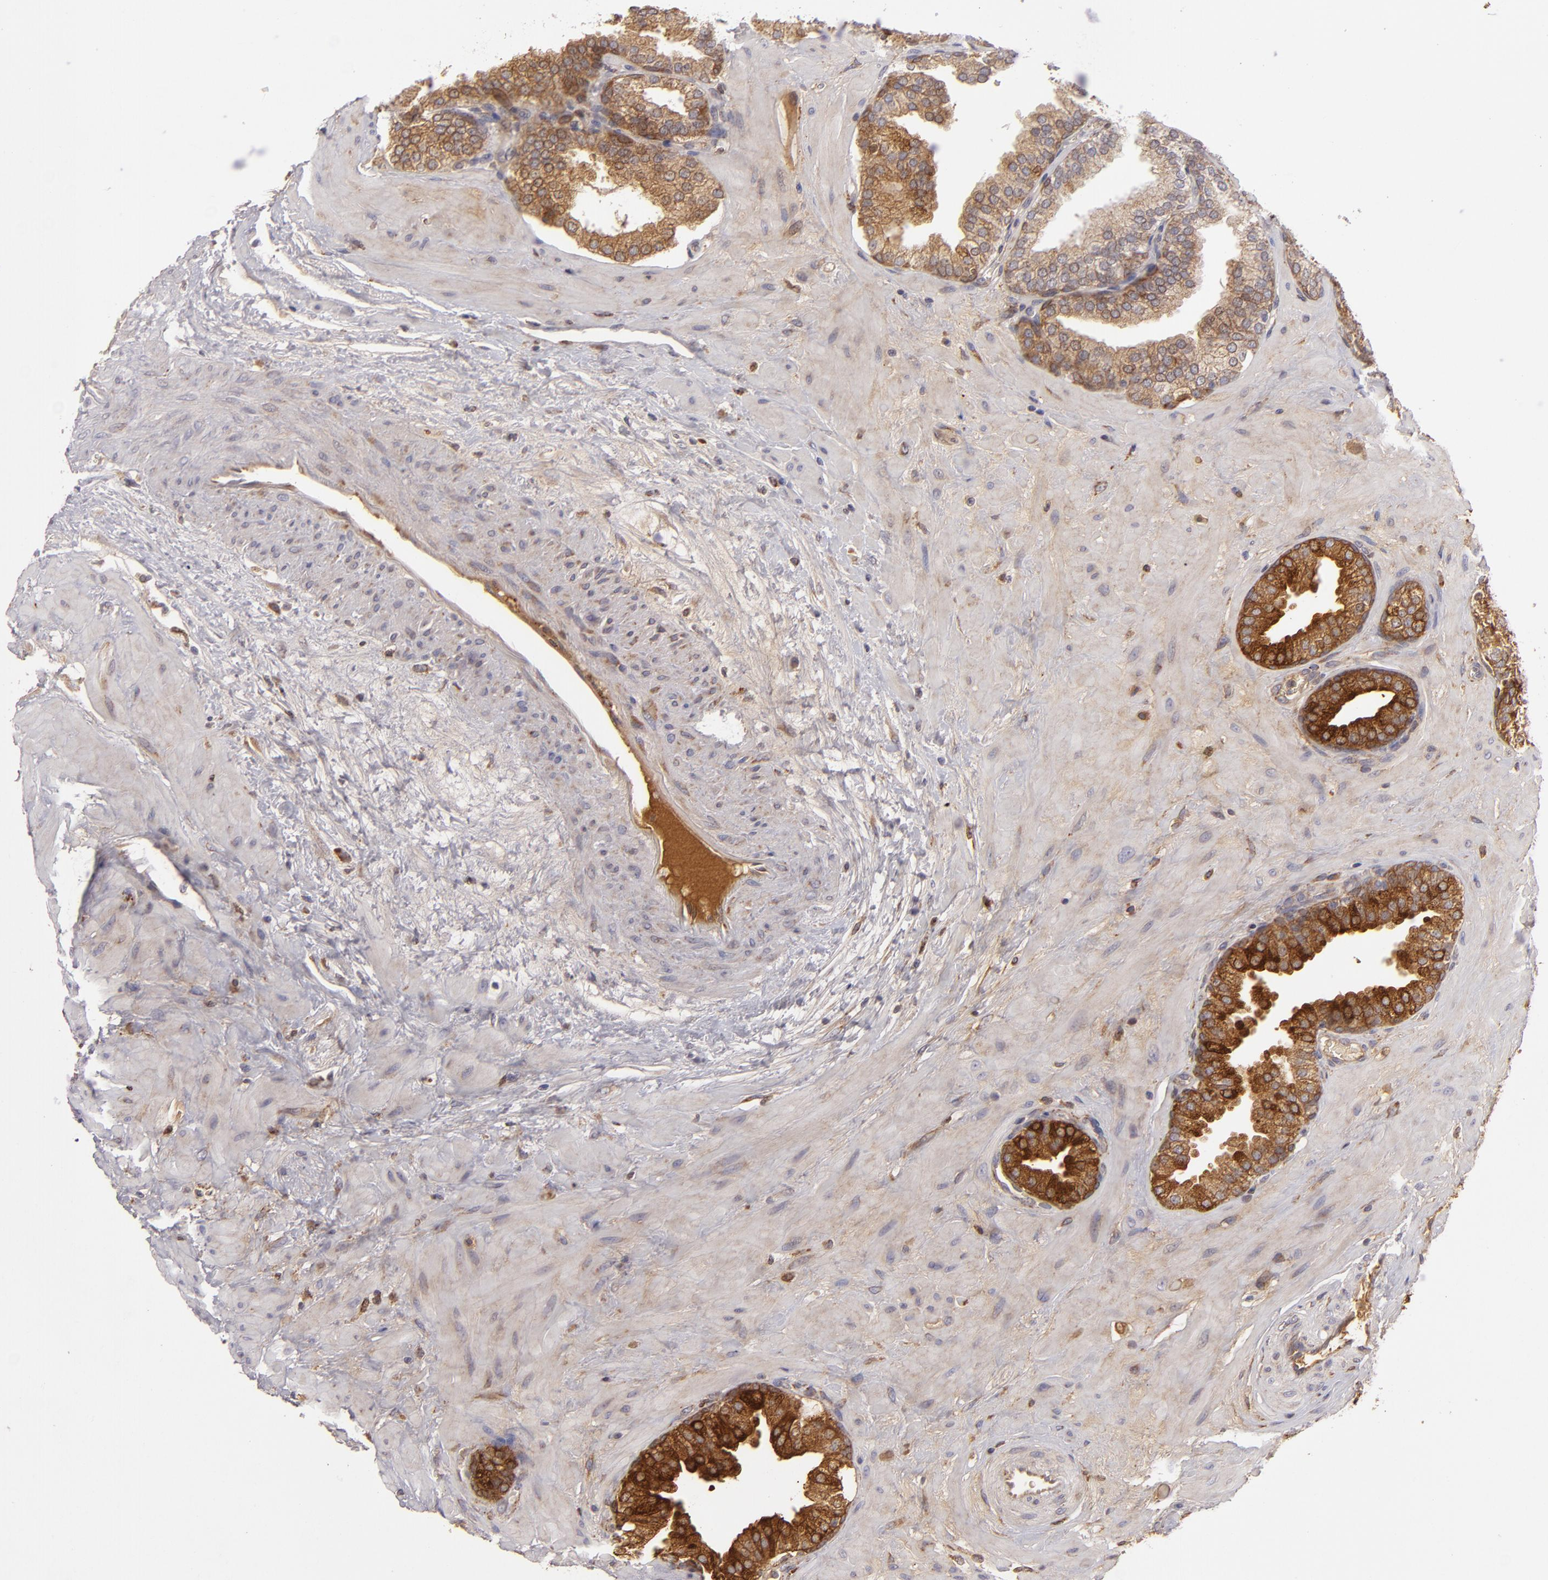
{"staining": {"intensity": "strong", "quantity": ">75%", "location": "cytoplasmic/membranous"}, "tissue": "prostate", "cell_type": "Glandular cells", "image_type": "normal", "snomed": [{"axis": "morphology", "description": "Normal tissue, NOS"}, {"axis": "topography", "description": "Prostate"}], "caption": "Protein staining of unremarkable prostate displays strong cytoplasmic/membranous expression in approximately >75% of glandular cells.", "gene": "CFB", "patient": {"sex": "male", "age": 51}}